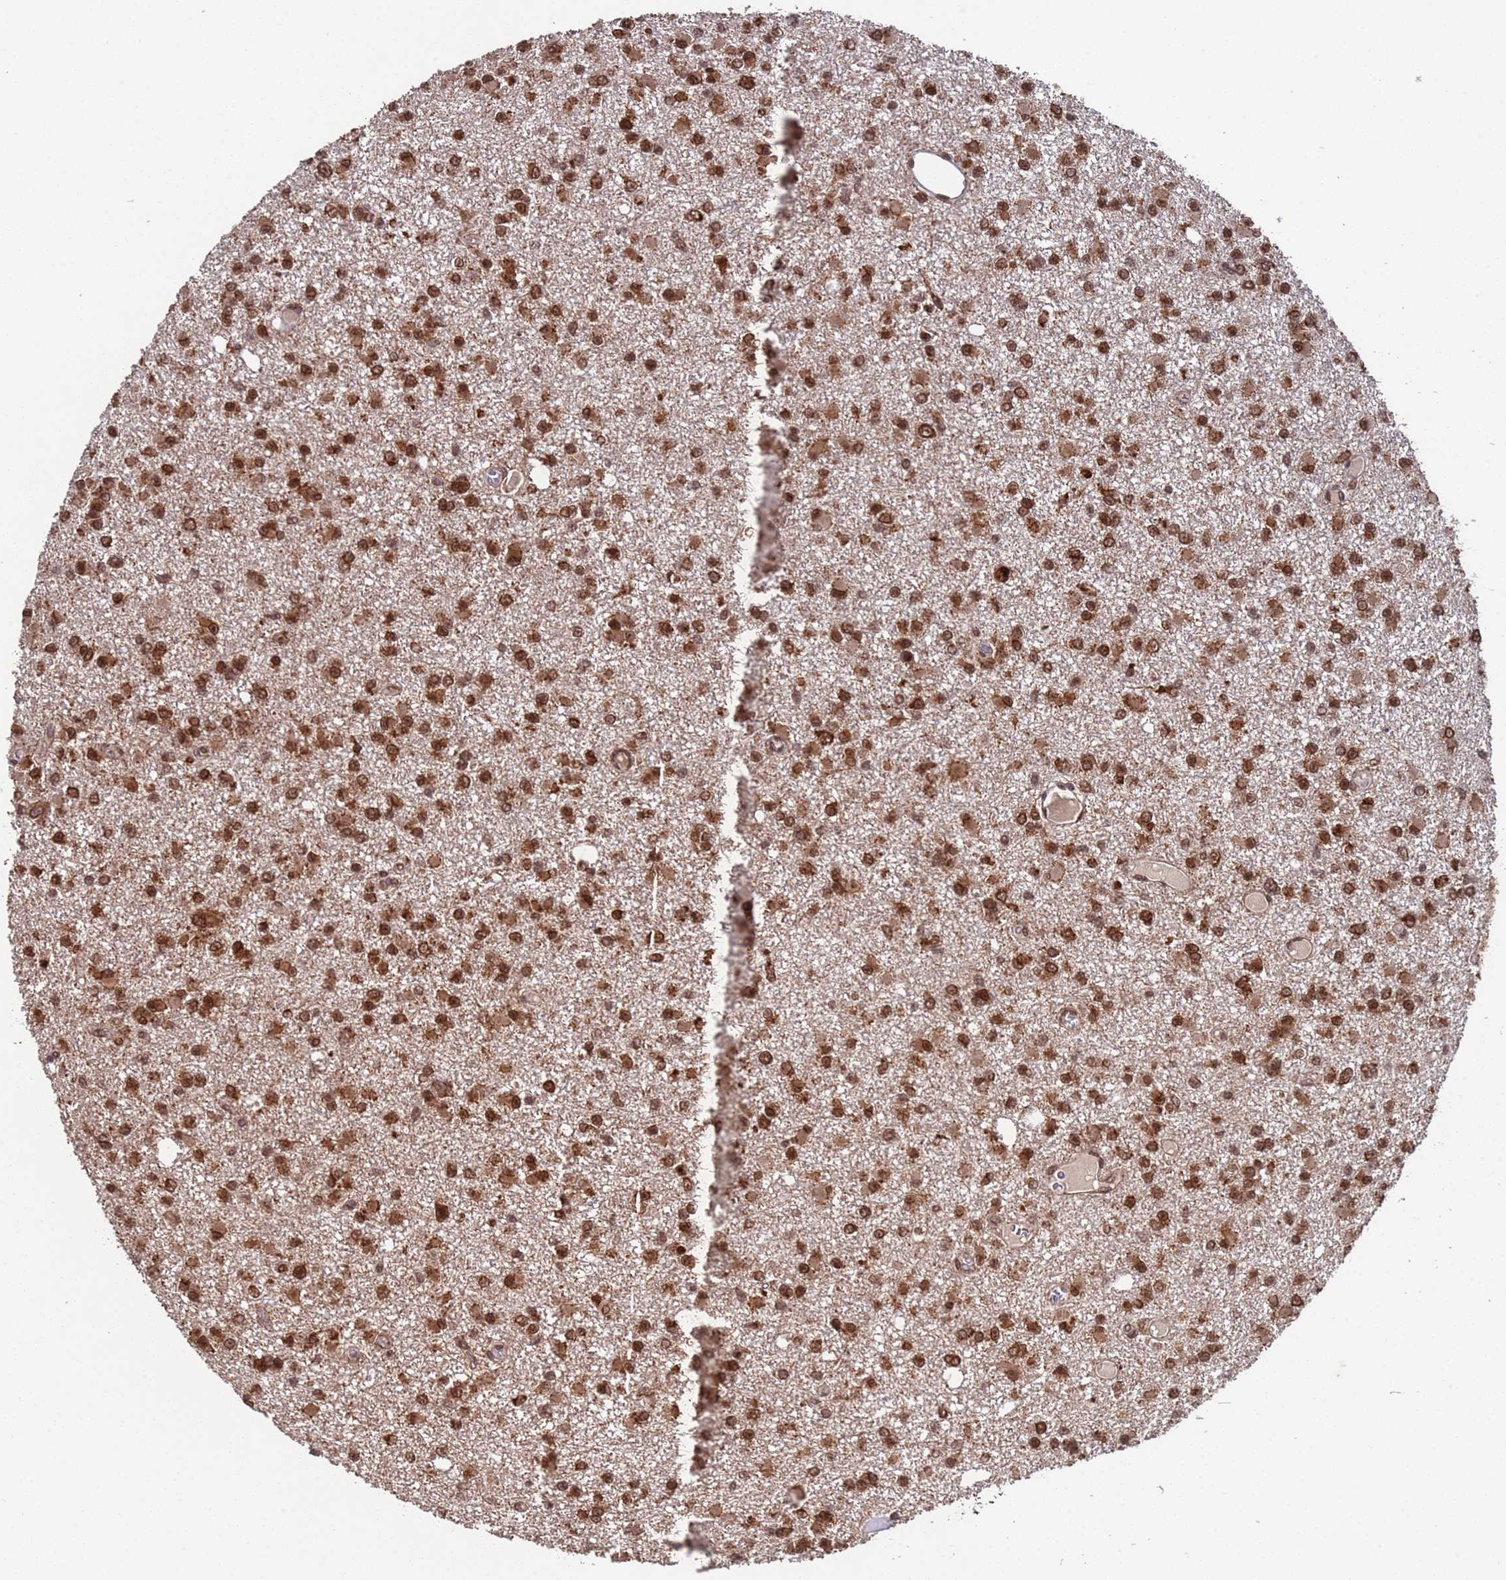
{"staining": {"intensity": "moderate", "quantity": ">75%", "location": "cytoplasmic/membranous,nuclear"}, "tissue": "glioma", "cell_type": "Tumor cells", "image_type": "cancer", "snomed": [{"axis": "morphology", "description": "Glioma, malignant, Low grade"}, {"axis": "topography", "description": "Brain"}], "caption": "This histopathology image demonstrates immunohistochemistry staining of glioma, with medium moderate cytoplasmic/membranous and nuclear expression in approximately >75% of tumor cells.", "gene": "FUBP3", "patient": {"sex": "female", "age": 22}}